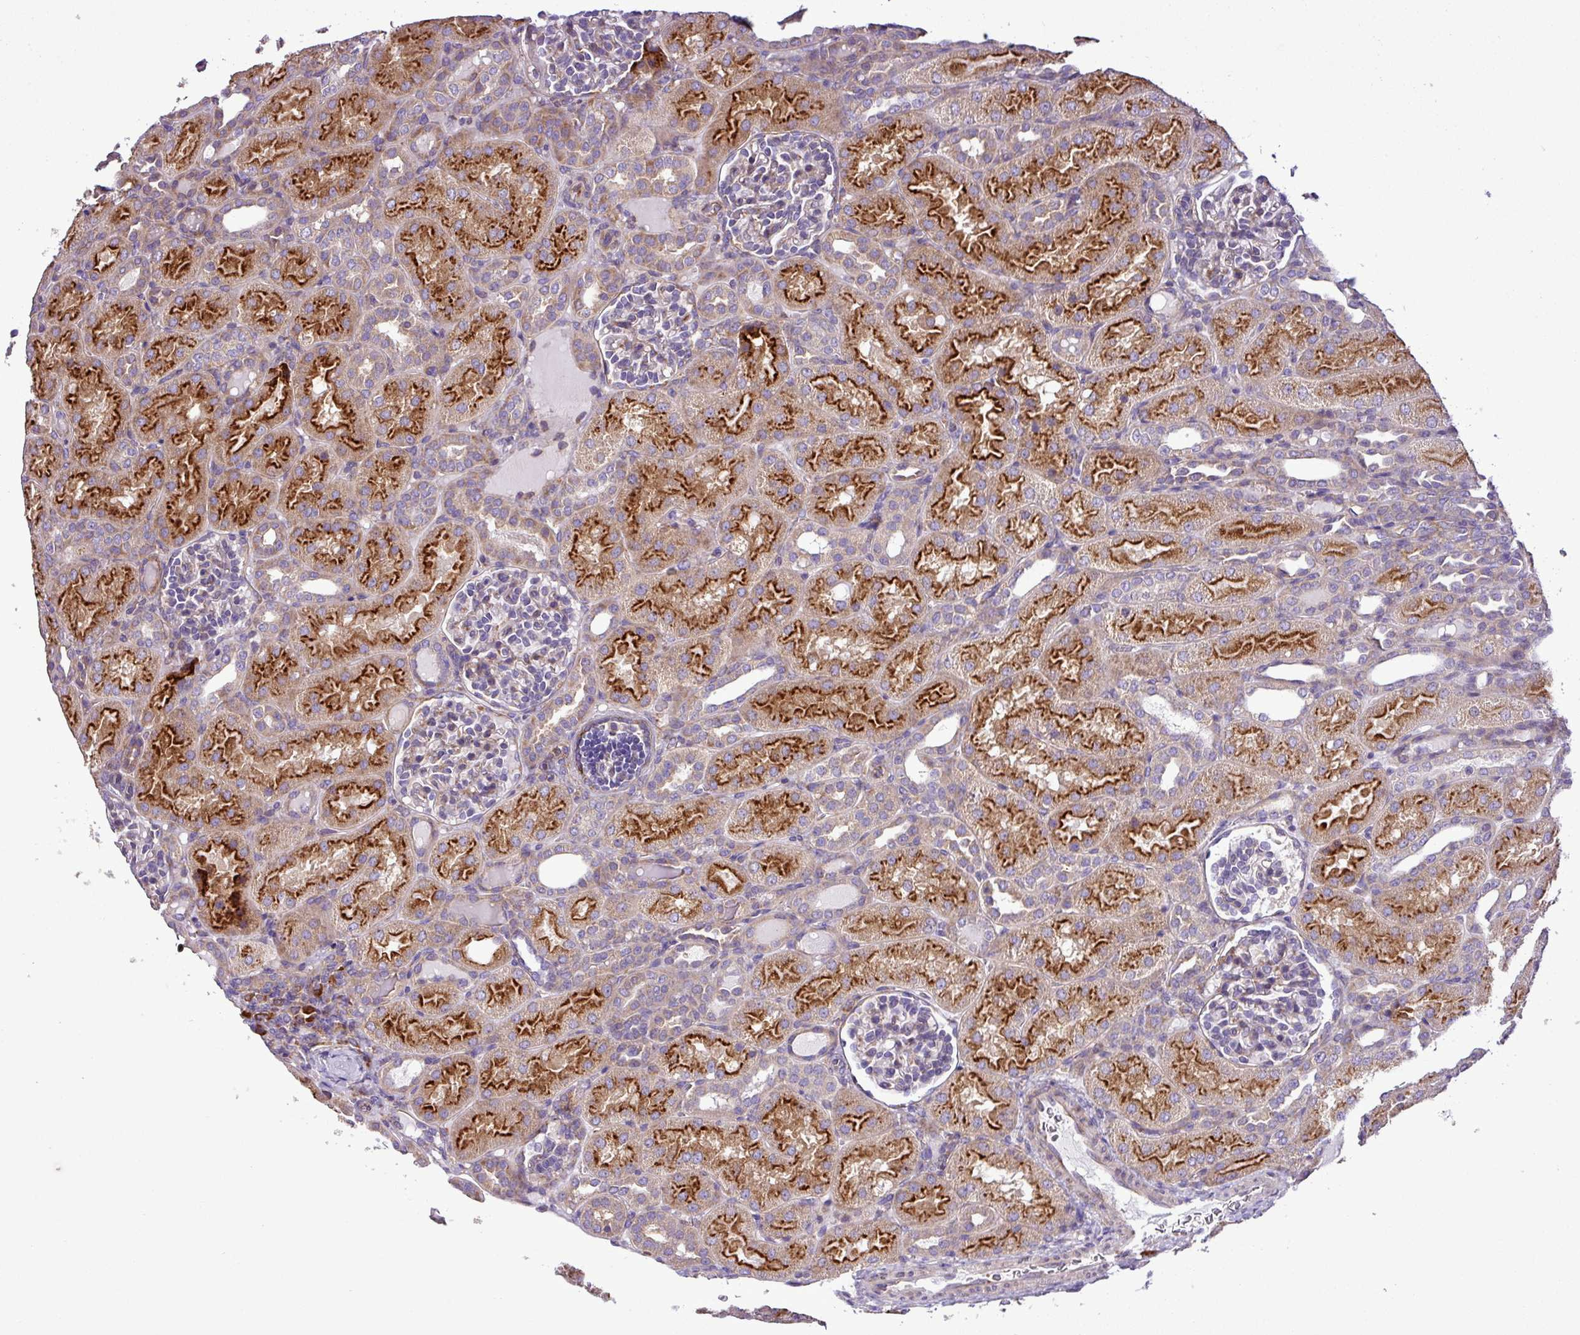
{"staining": {"intensity": "negative", "quantity": "none", "location": "none"}, "tissue": "kidney", "cell_type": "Cells in glomeruli", "image_type": "normal", "snomed": [{"axis": "morphology", "description": "Normal tissue, NOS"}, {"axis": "topography", "description": "Kidney"}], "caption": "This micrograph is of unremarkable kidney stained with immunohistochemistry (IHC) to label a protein in brown with the nuclei are counter-stained blue. There is no expression in cells in glomeruli.", "gene": "RPL13", "patient": {"sex": "male", "age": 1}}